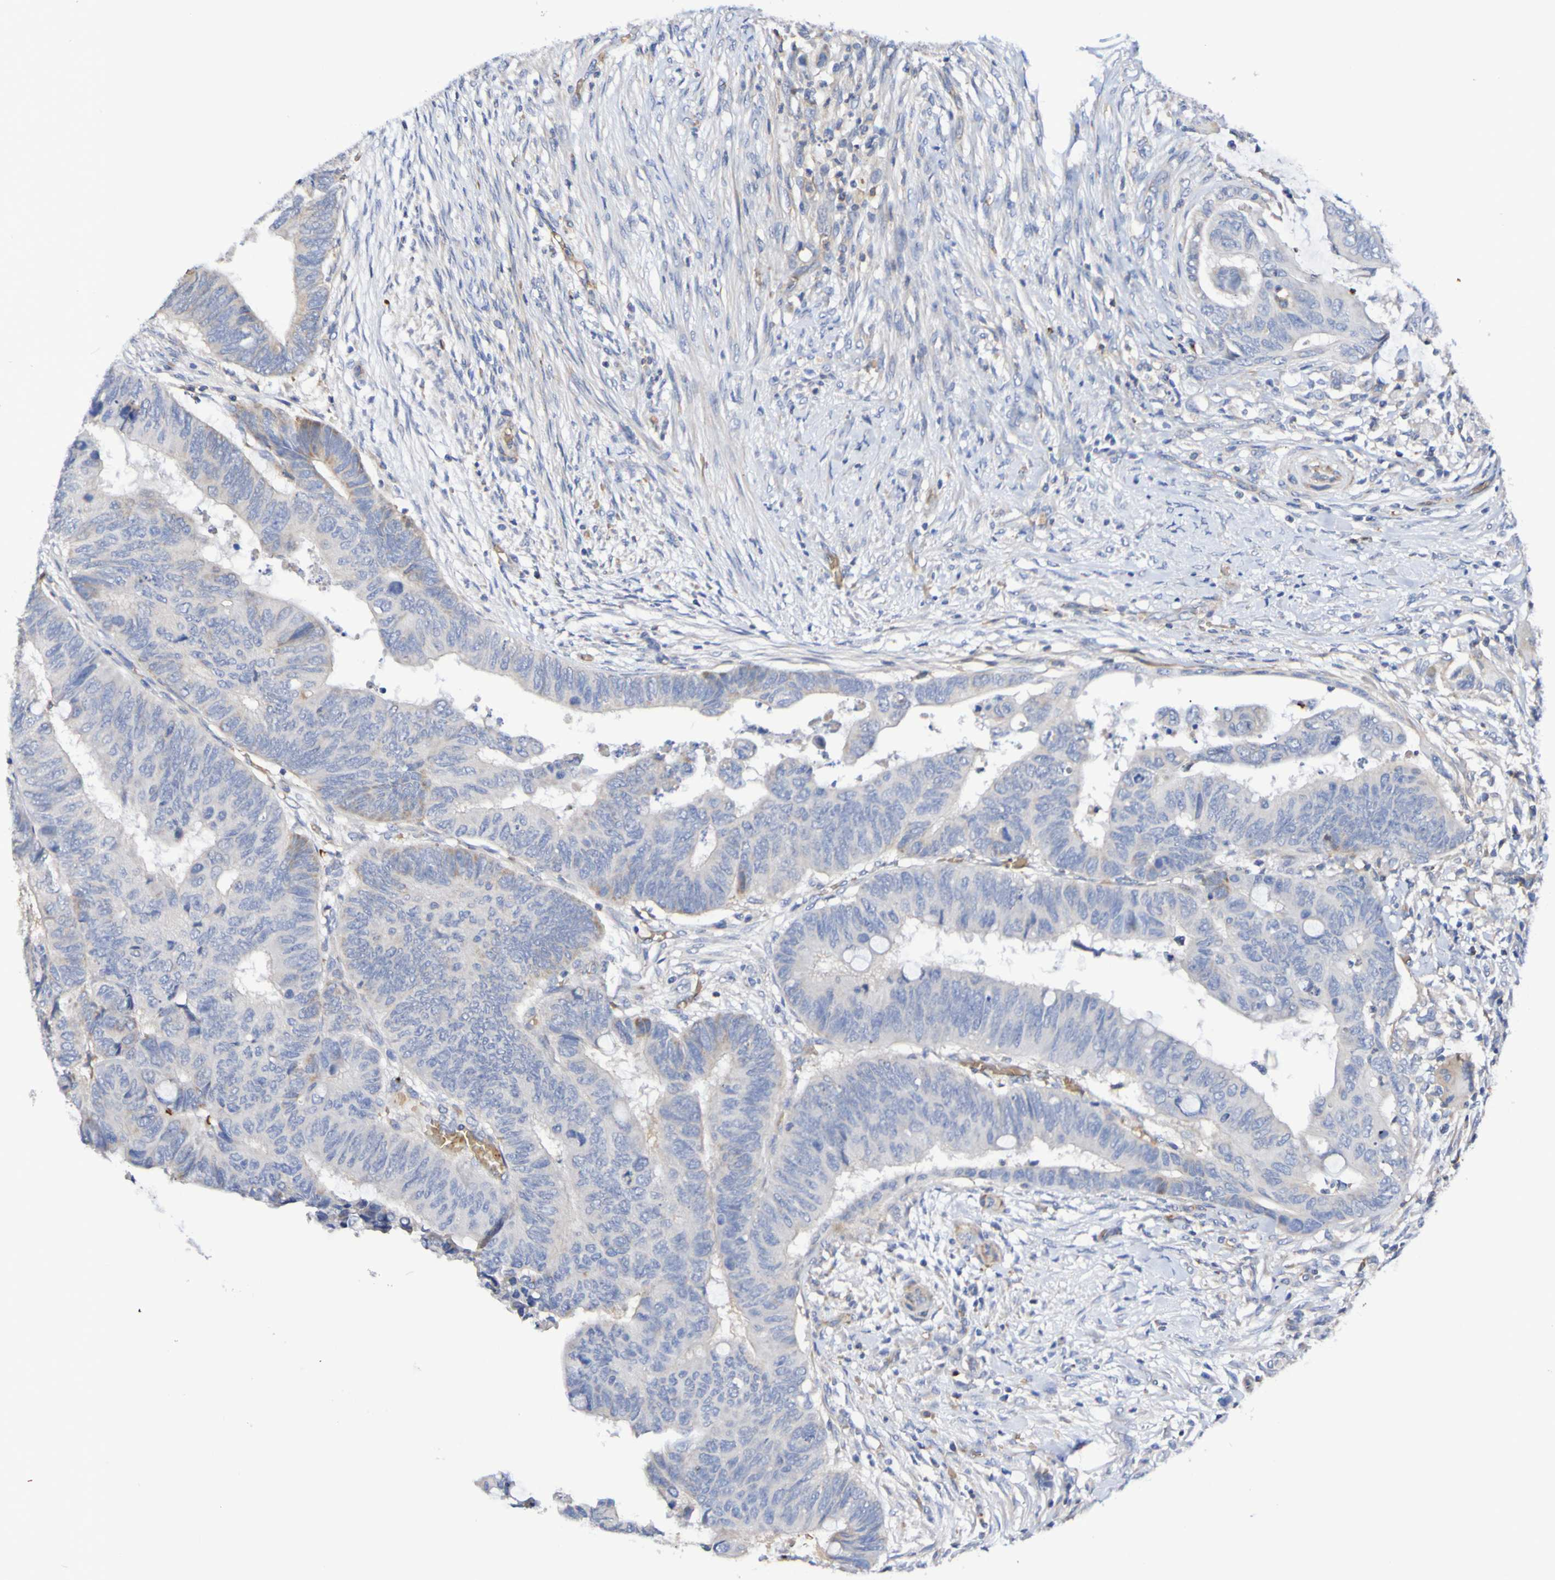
{"staining": {"intensity": "weak", "quantity": "<25%", "location": "cytoplasmic/membranous"}, "tissue": "colorectal cancer", "cell_type": "Tumor cells", "image_type": "cancer", "snomed": [{"axis": "morphology", "description": "Normal tissue, NOS"}, {"axis": "morphology", "description": "Adenocarcinoma, NOS"}, {"axis": "topography", "description": "Rectum"}, {"axis": "topography", "description": "Peripheral nerve tissue"}], "caption": "Immunohistochemistry of human colorectal adenocarcinoma shows no positivity in tumor cells.", "gene": "WNT4", "patient": {"sex": "male", "age": 92}}